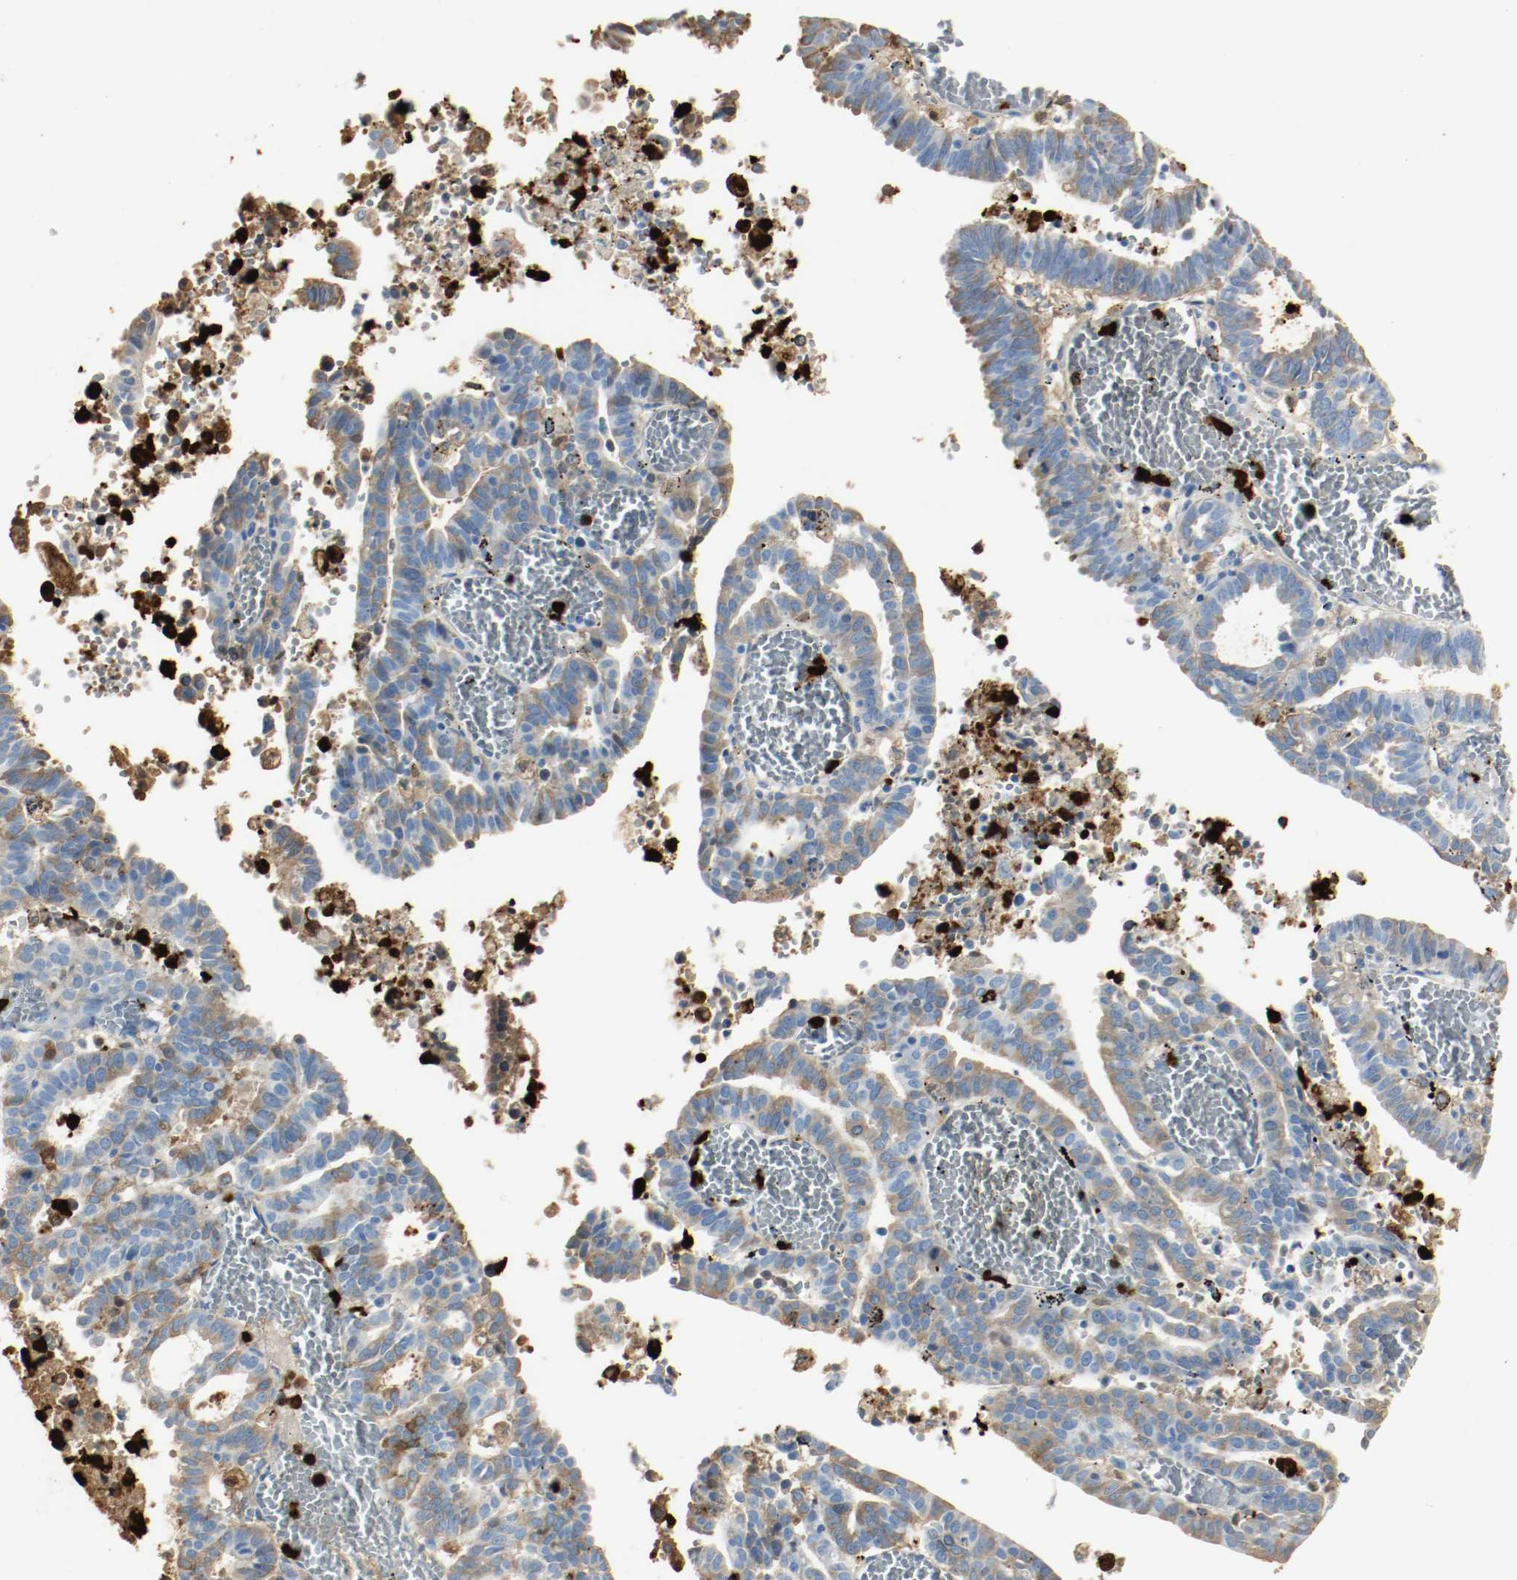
{"staining": {"intensity": "moderate", "quantity": "25%-75%", "location": "cytoplasmic/membranous"}, "tissue": "endometrial cancer", "cell_type": "Tumor cells", "image_type": "cancer", "snomed": [{"axis": "morphology", "description": "Adenocarcinoma, NOS"}, {"axis": "topography", "description": "Uterus"}], "caption": "Endometrial cancer (adenocarcinoma) stained for a protein (brown) reveals moderate cytoplasmic/membranous positive staining in about 25%-75% of tumor cells.", "gene": "S100A9", "patient": {"sex": "female", "age": 83}}